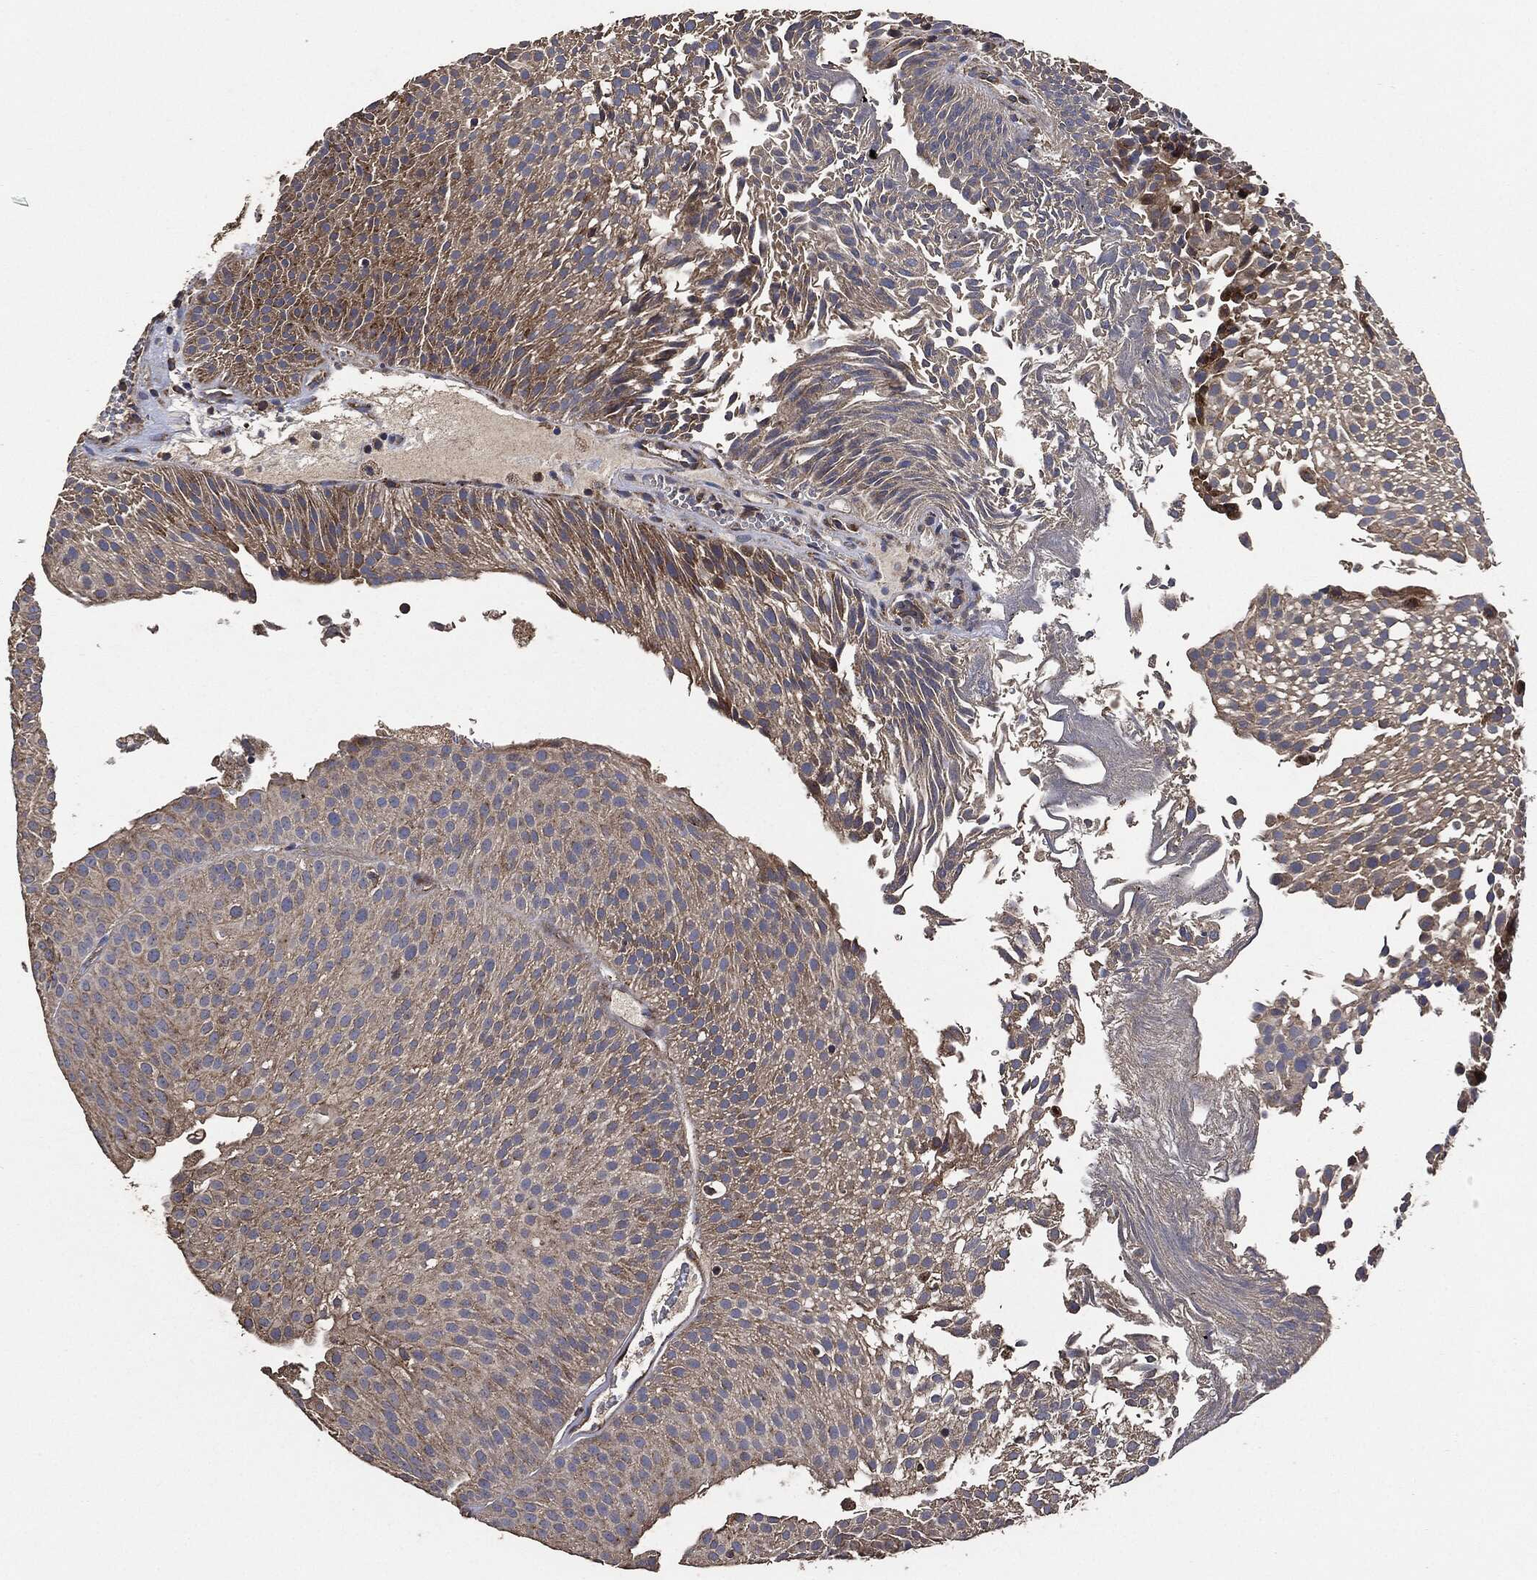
{"staining": {"intensity": "strong", "quantity": "25%-75%", "location": "cytoplasmic/membranous"}, "tissue": "urothelial cancer", "cell_type": "Tumor cells", "image_type": "cancer", "snomed": [{"axis": "morphology", "description": "Urothelial carcinoma, Low grade"}, {"axis": "topography", "description": "Urinary bladder"}], "caption": "Immunohistochemistry (IHC) photomicrograph of neoplastic tissue: human urothelial carcinoma (low-grade) stained using IHC shows high levels of strong protein expression localized specifically in the cytoplasmic/membranous of tumor cells, appearing as a cytoplasmic/membranous brown color.", "gene": "STK3", "patient": {"sex": "male", "age": 65}}